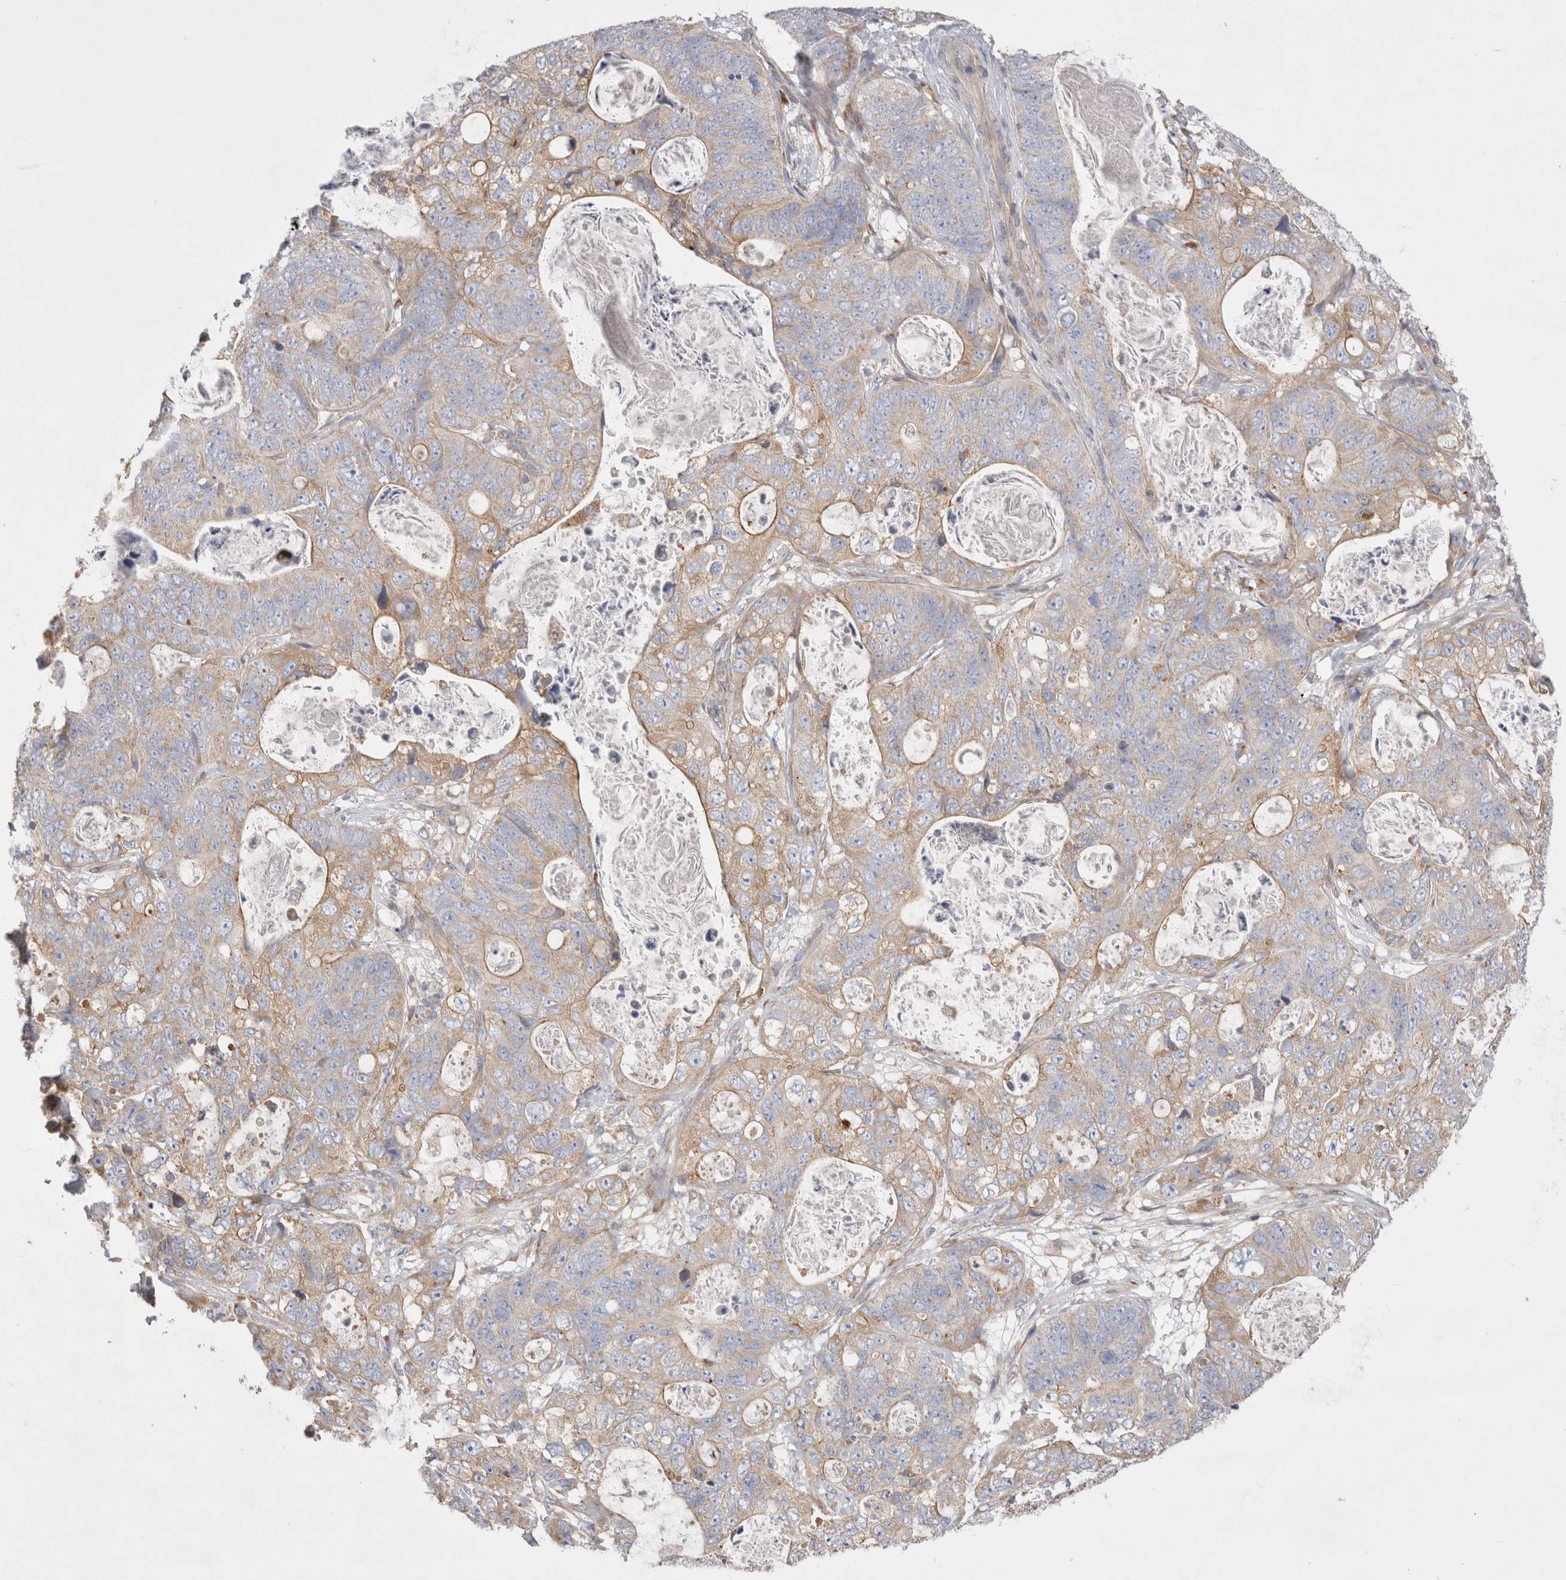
{"staining": {"intensity": "weak", "quantity": "25%-75%", "location": "cytoplasmic/membranous"}, "tissue": "stomach cancer", "cell_type": "Tumor cells", "image_type": "cancer", "snomed": [{"axis": "morphology", "description": "Normal tissue, NOS"}, {"axis": "morphology", "description": "Adenocarcinoma, NOS"}, {"axis": "topography", "description": "Stomach"}], "caption": "Immunohistochemistry (IHC) histopathology image of adenocarcinoma (stomach) stained for a protein (brown), which reveals low levels of weak cytoplasmic/membranous staining in about 25%-75% of tumor cells.", "gene": "TBC1D16", "patient": {"sex": "female", "age": 89}}